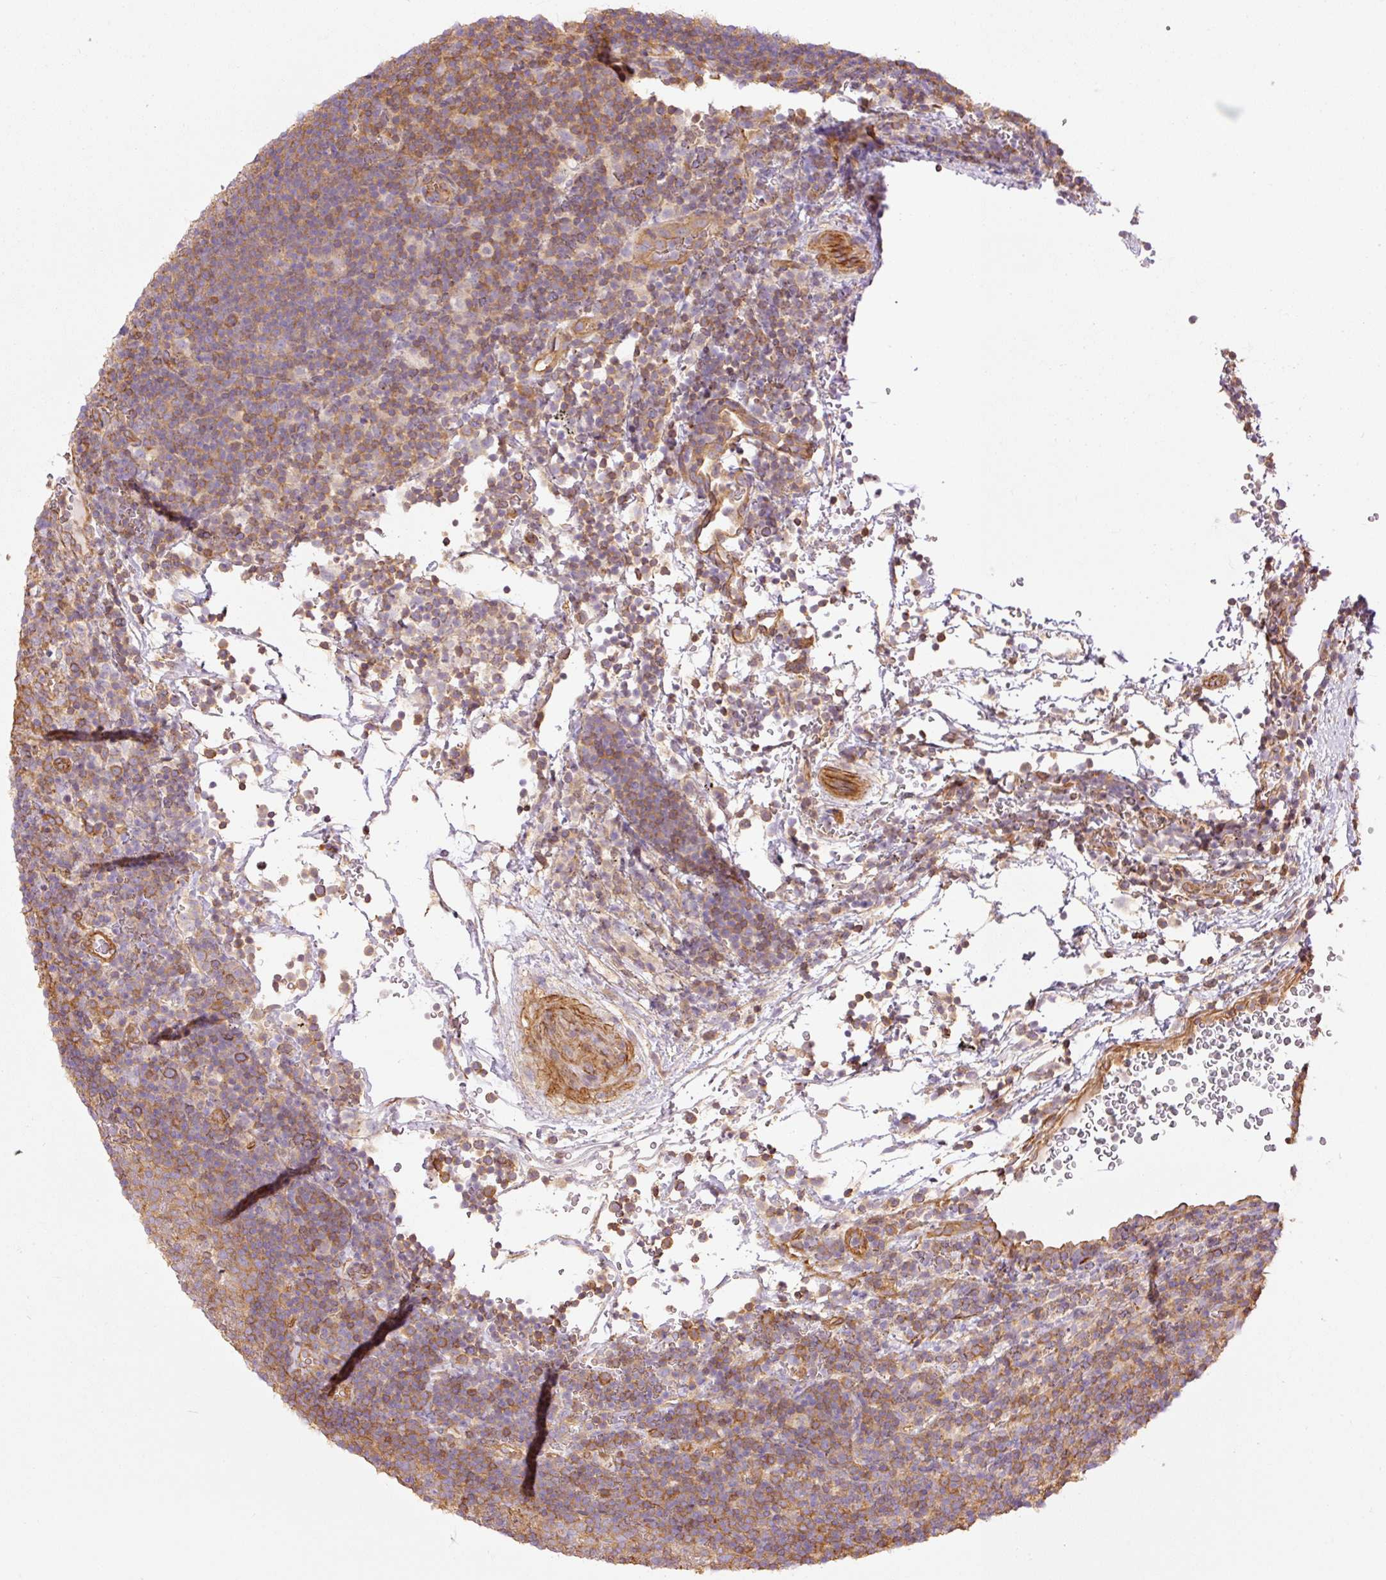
{"staining": {"intensity": "negative", "quantity": "none", "location": "none"}, "tissue": "lymphoma", "cell_type": "Tumor cells", "image_type": "cancer", "snomed": [{"axis": "morphology", "description": "Hodgkin's disease, NOS"}, {"axis": "topography", "description": "Lymph node"}], "caption": "The image demonstrates no staining of tumor cells in lymphoma.", "gene": "PPP1R1B", "patient": {"sex": "female", "age": 57}}